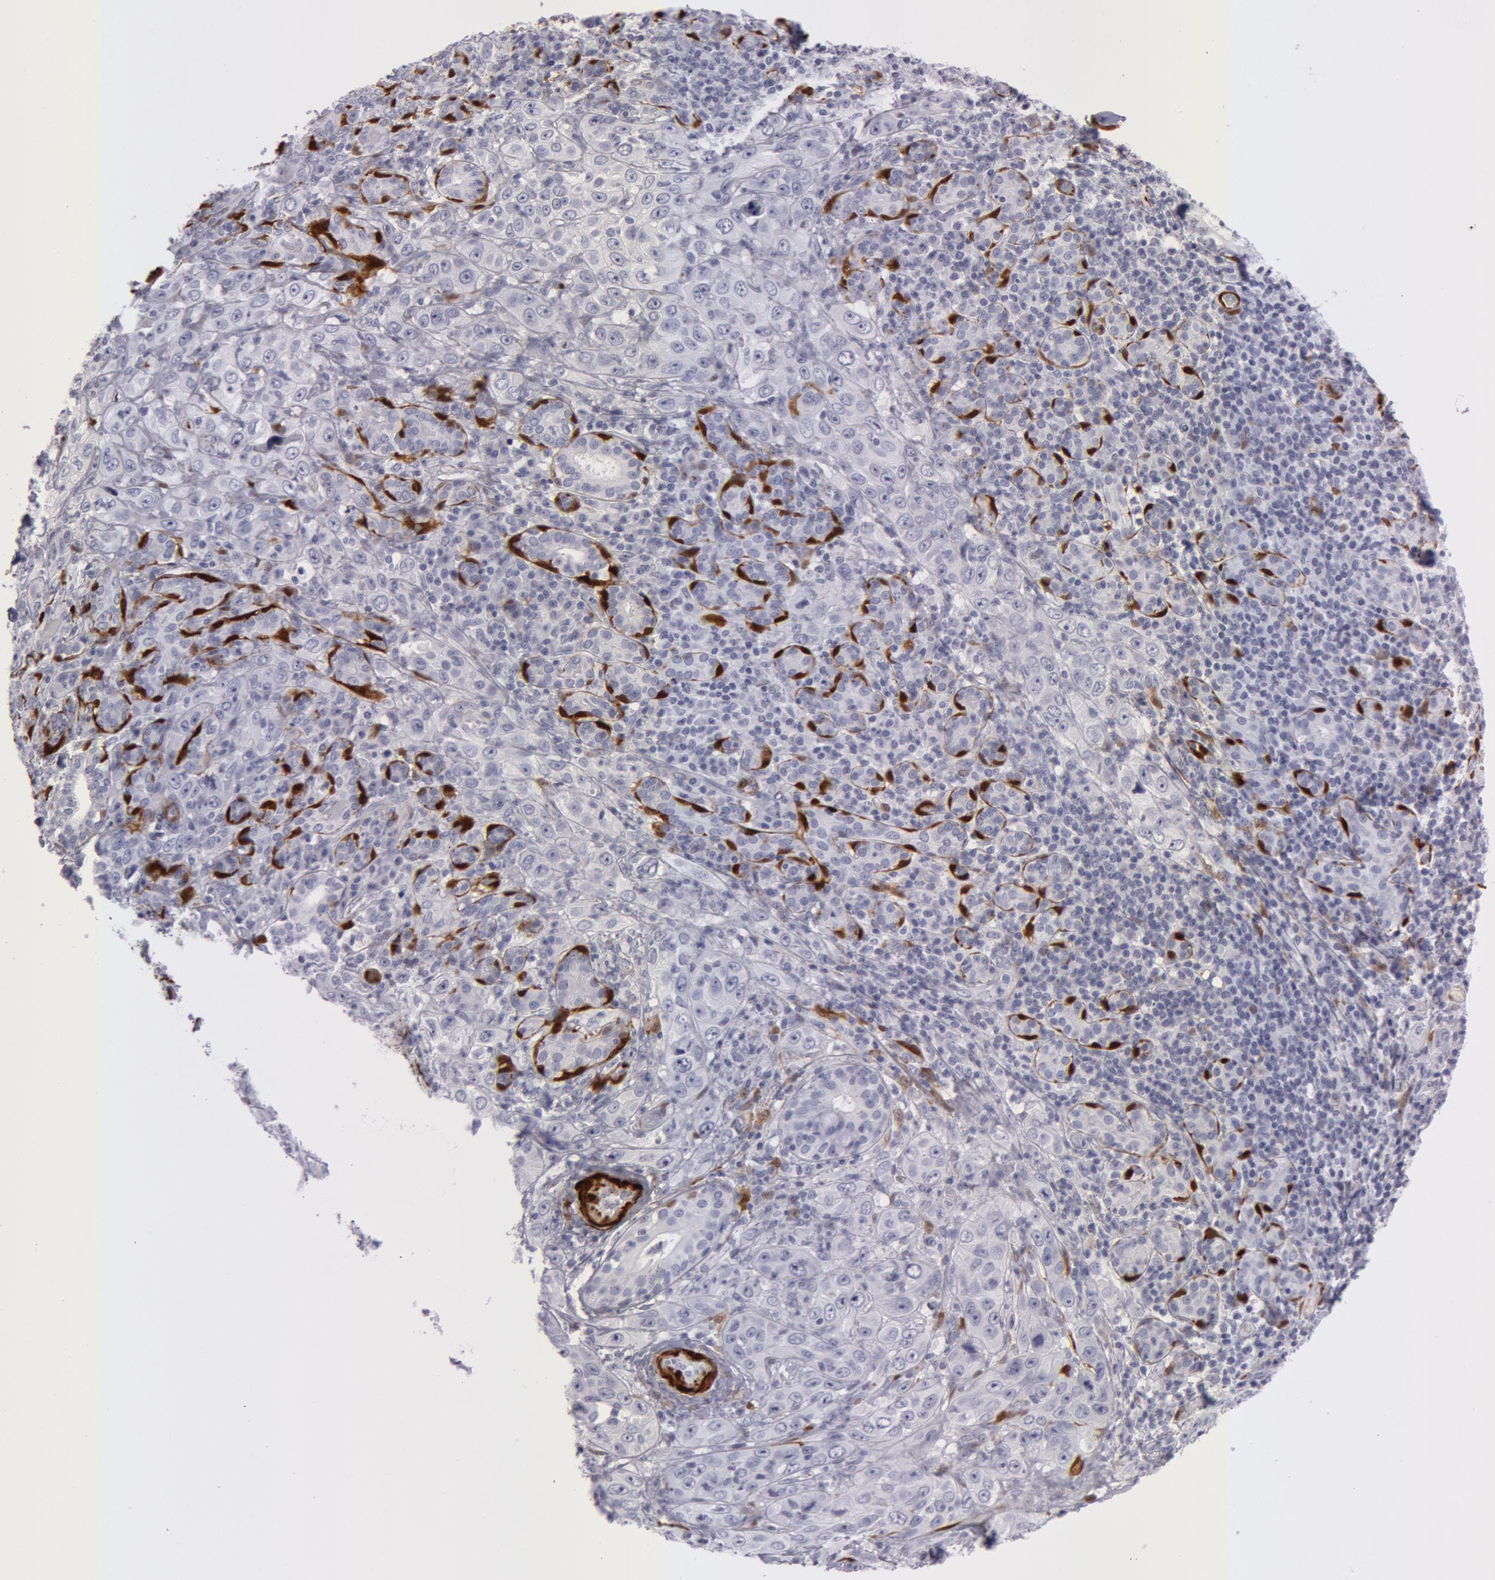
{"staining": {"intensity": "negative", "quantity": "none", "location": "none"}, "tissue": "skin cancer", "cell_type": "Tumor cells", "image_type": "cancer", "snomed": [{"axis": "morphology", "description": "Squamous cell carcinoma, NOS"}, {"axis": "topography", "description": "Skin"}], "caption": "This is a photomicrograph of immunohistochemistry (IHC) staining of skin cancer (squamous cell carcinoma), which shows no positivity in tumor cells.", "gene": "TAGLN", "patient": {"sex": "male", "age": 84}}